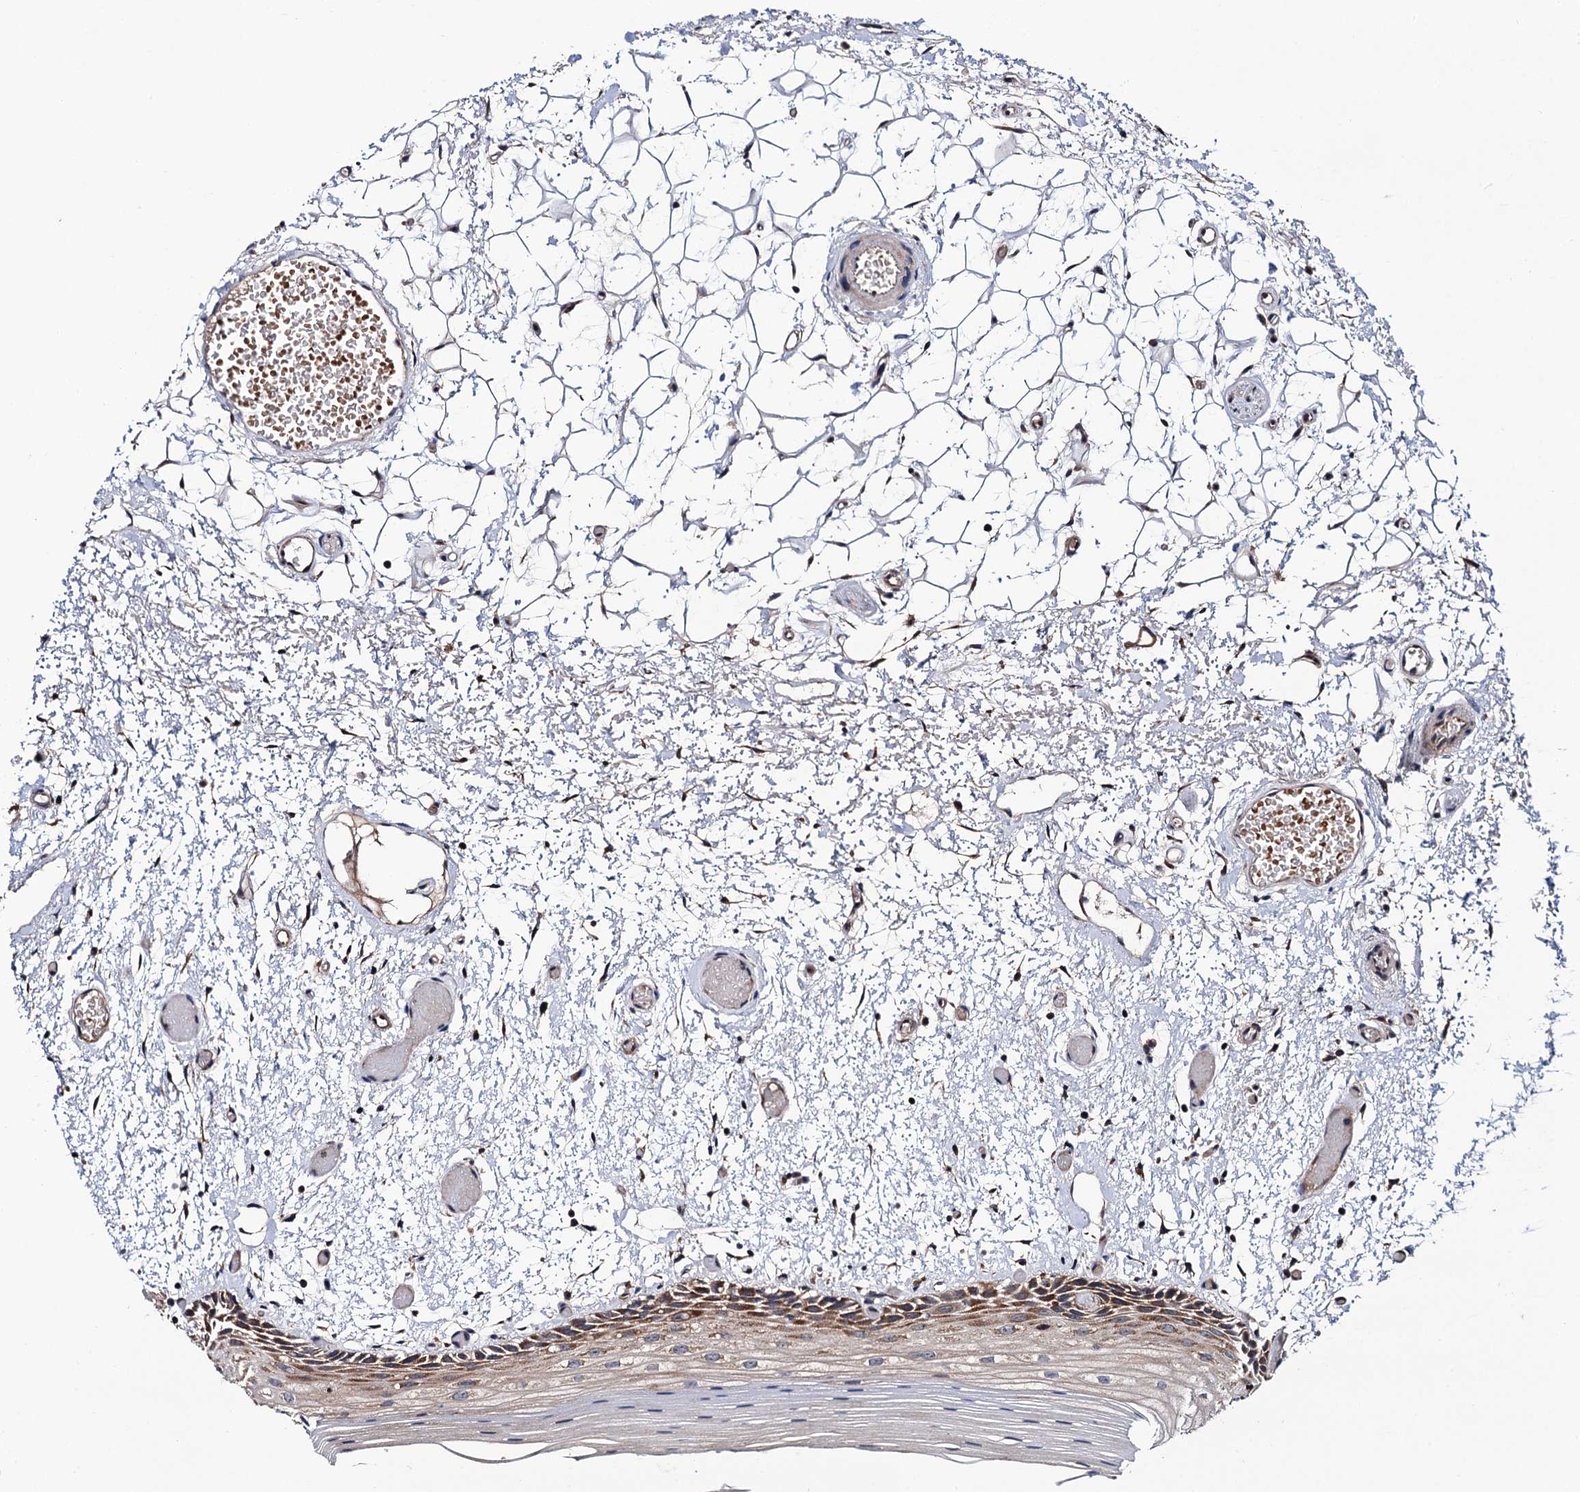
{"staining": {"intensity": "moderate", "quantity": ">75%", "location": "cytoplasmic/membranous"}, "tissue": "oral mucosa", "cell_type": "Squamous epithelial cells", "image_type": "normal", "snomed": [{"axis": "morphology", "description": "Normal tissue, NOS"}, {"axis": "topography", "description": "Oral tissue"}], "caption": "Protein staining by immunohistochemistry reveals moderate cytoplasmic/membranous expression in approximately >75% of squamous epithelial cells in benign oral mucosa.", "gene": "TRMT112", "patient": {"sex": "male", "age": 52}}